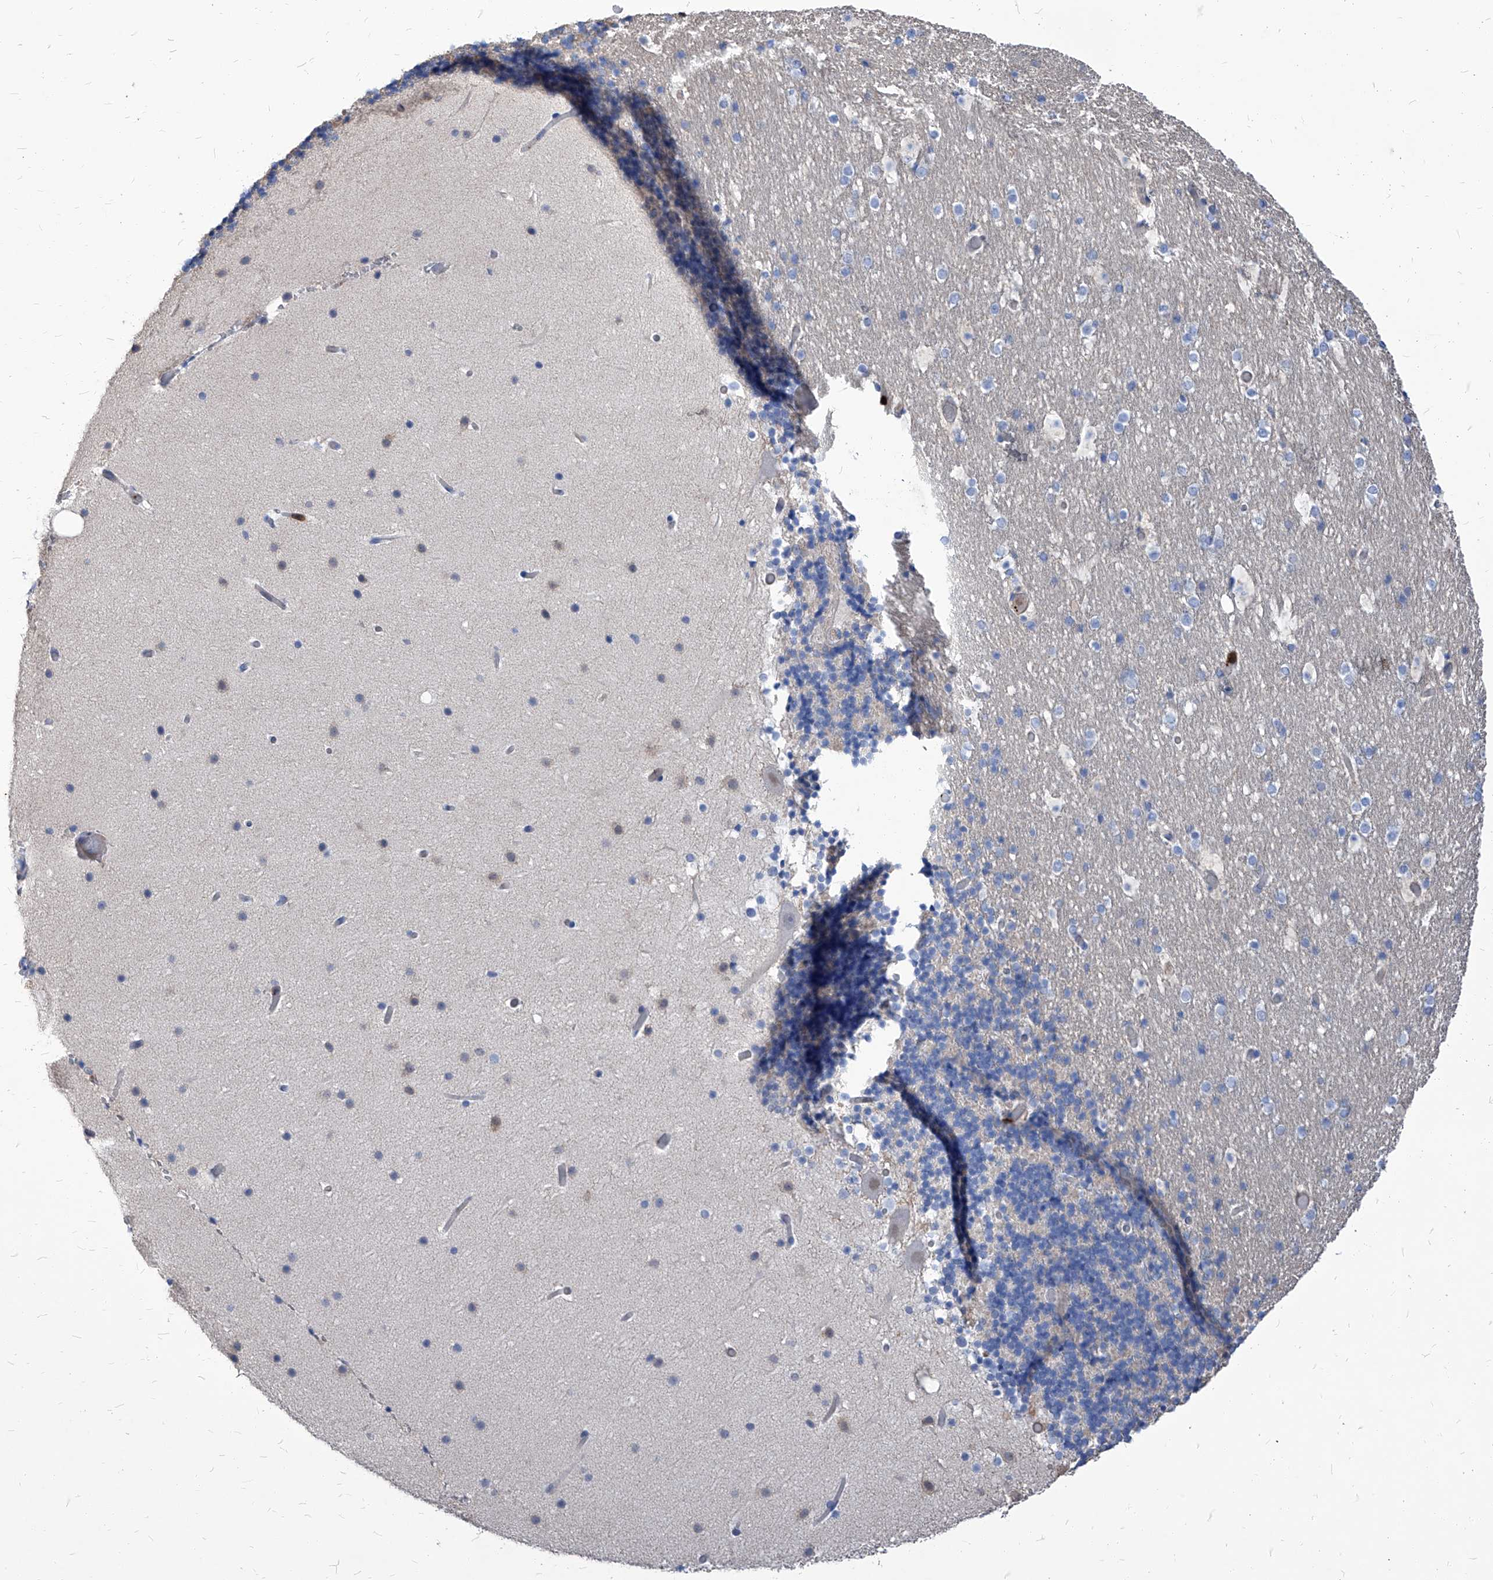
{"staining": {"intensity": "negative", "quantity": "none", "location": "none"}, "tissue": "cerebellum", "cell_type": "Cells in granular layer", "image_type": "normal", "snomed": [{"axis": "morphology", "description": "Normal tissue, NOS"}, {"axis": "topography", "description": "Cerebellum"}], "caption": "An immunohistochemistry photomicrograph of unremarkable cerebellum is shown. There is no staining in cells in granular layer of cerebellum. The staining is performed using DAB brown chromogen with nuclei counter-stained in using hematoxylin.", "gene": "ABRACL", "patient": {"sex": "male", "age": 57}}